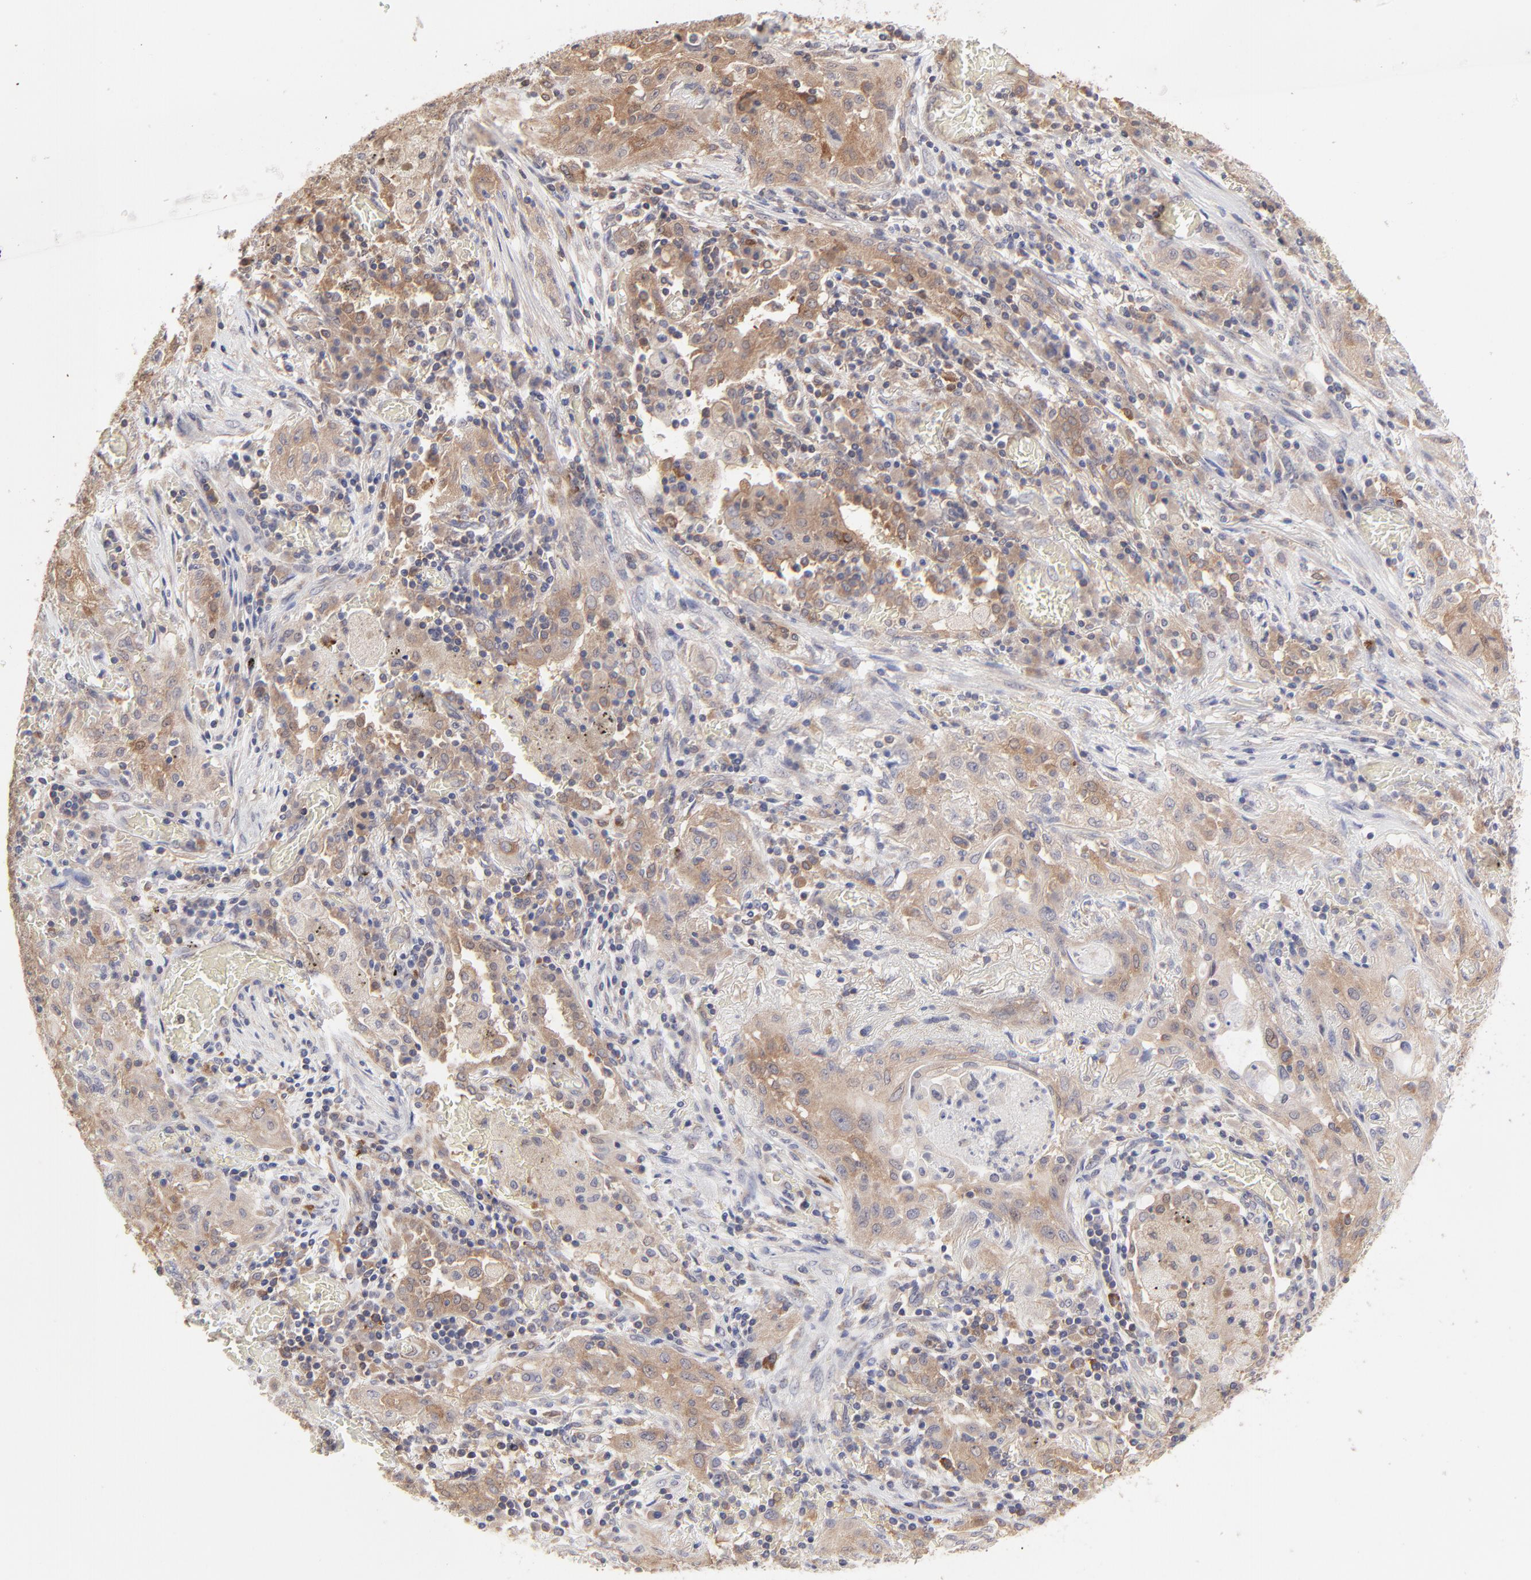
{"staining": {"intensity": "moderate", "quantity": ">75%", "location": "cytoplasmic/membranous"}, "tissue": "lung cancer", "cell_type": "Tumor cells", "image_type": "cancer", "snomed": [{"axis": "morphology", "description": "Squamous cell carcinoma, NOS"}, {"axis": "topography", "description": "Lung"}], "caption": "This histopathology image demonstrates immunohistochemistry (IHC) staining of lung cancer (squamous cell carcinoma), with medium moderate cytoplasmic/membranous expression in about >75% of tumor cells.", "gene": "GART", "patient": {"sex": "female", "age": 47}}